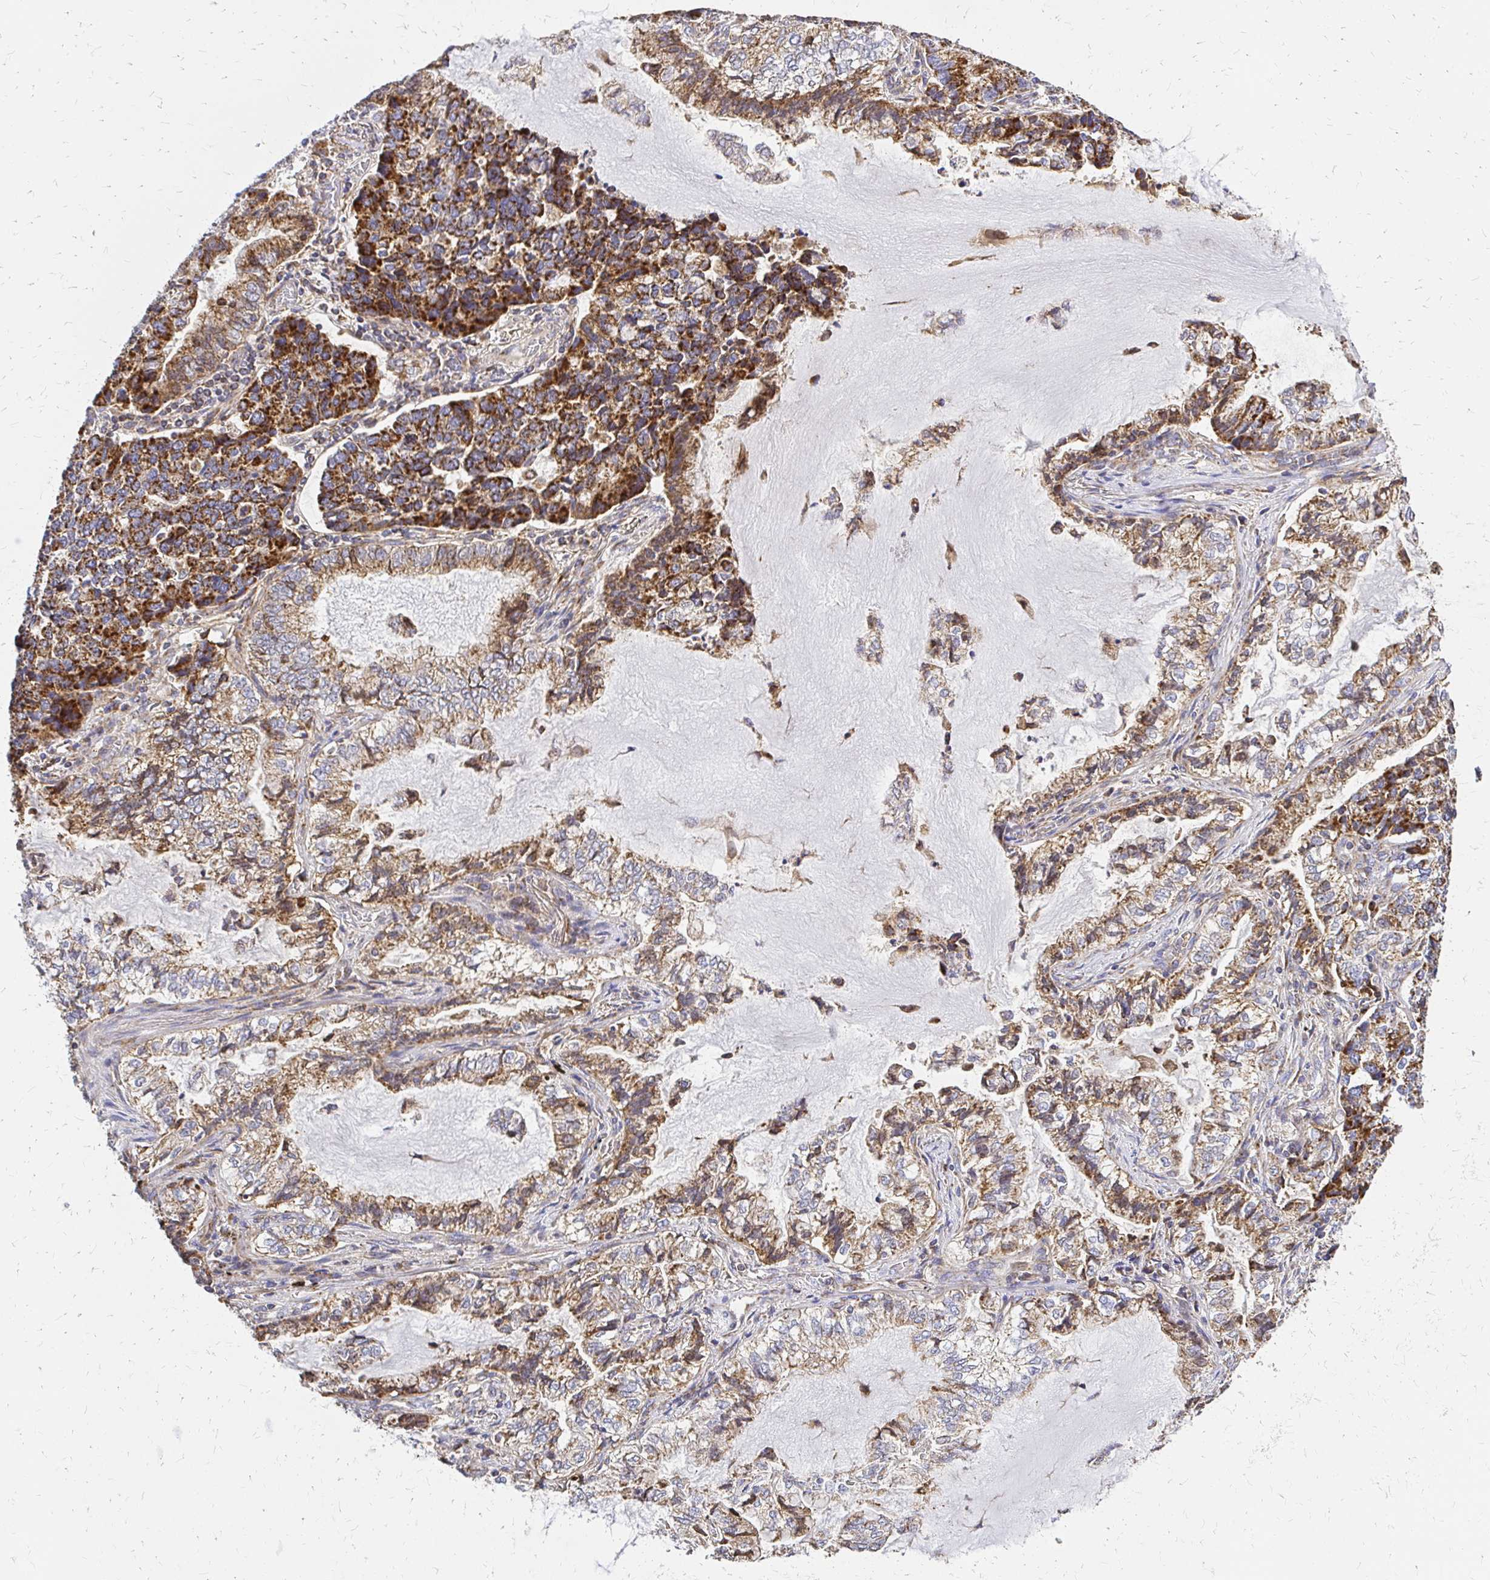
{"staining": {"intensity": "strong", "quantity": "25%-75%", "location": "cytoplasmic/membranous"}, "tissue": "lung cancer", "cell_type": "Tumor cells", "image_type": "cancer", "snomed": [{"axis": "morphology", "description": "Adenocarcinoma, NOS"}, {"axis": "topography", "description": "Lymph node"}, {"axis": "topography", "description": "Lung"}], "caption": "An immunohistochemistry (IHC) image of tumor tissue is shown. Protein staining in brown shows strong cytoplasmic/membranous positivity in lung cancer (adenocarcinoma) within tumor cells. (IHC, brightfield microscopy, high magnification).", "gene": "MRPL13", "patient": {"sex": "male", "age": 66}}